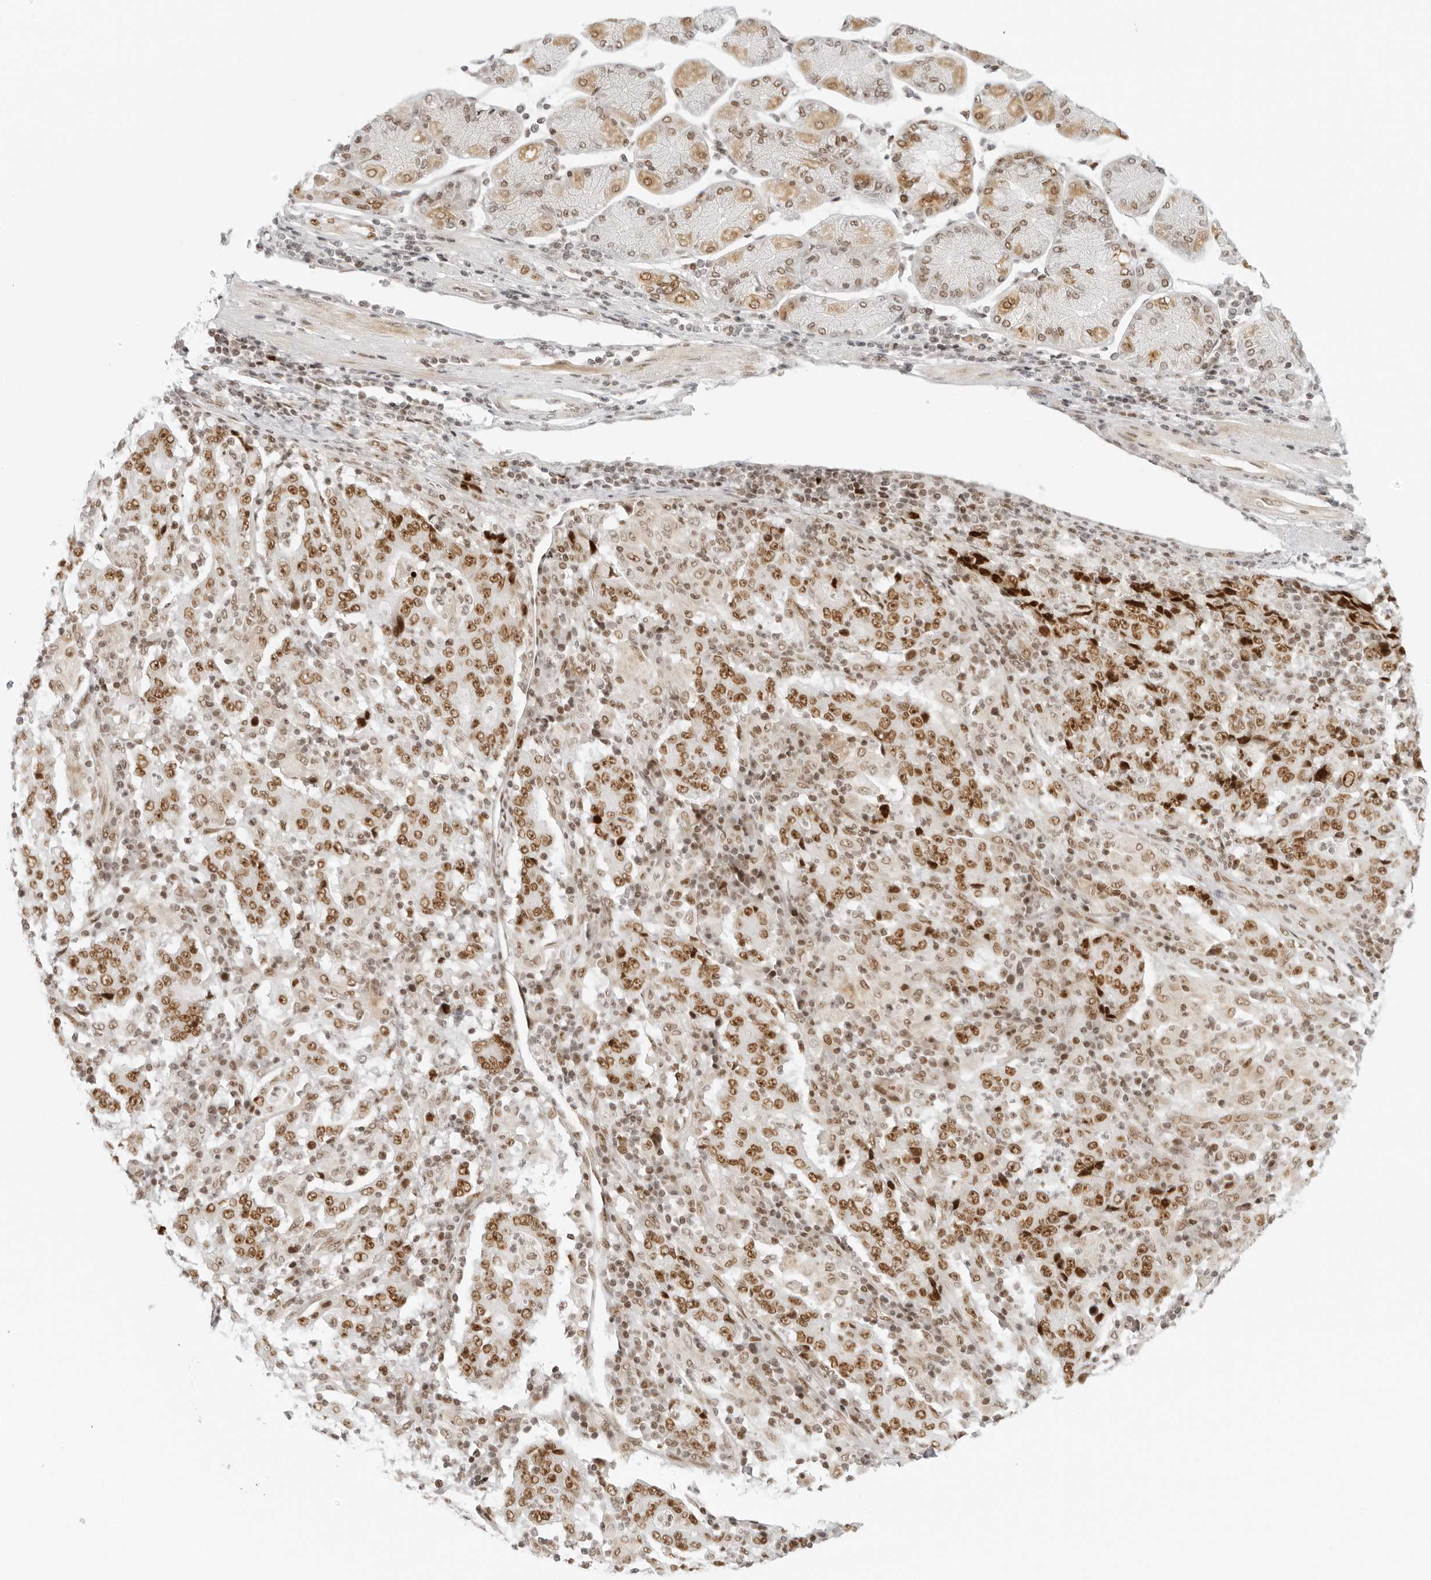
{"staining": {"intensity": "moderate", "quantity": ">75%", "location": "nuclear"}, "tissue": "stomach cancer", "cell_type": "Tumor cells", "image_type": "cancer", "snomed": [{"axis": "morphology", "description": "Normal tissue, NOS"}, {"axis": "morphology", "description": "Adenocarcinoma, NOS"}, {"axis": "topography", "description": "Stomach, upper"}, {"axis": "topography", "description": "Stomach"}], "caption": "A histopathology image showing moderate nuclear expression in approximately >75% of tumor cells in stomach cancer, as visualized by brown immunohistochemical staining.", "gene": "RCC1", "patient": {"sex": "male", "age": 59}}